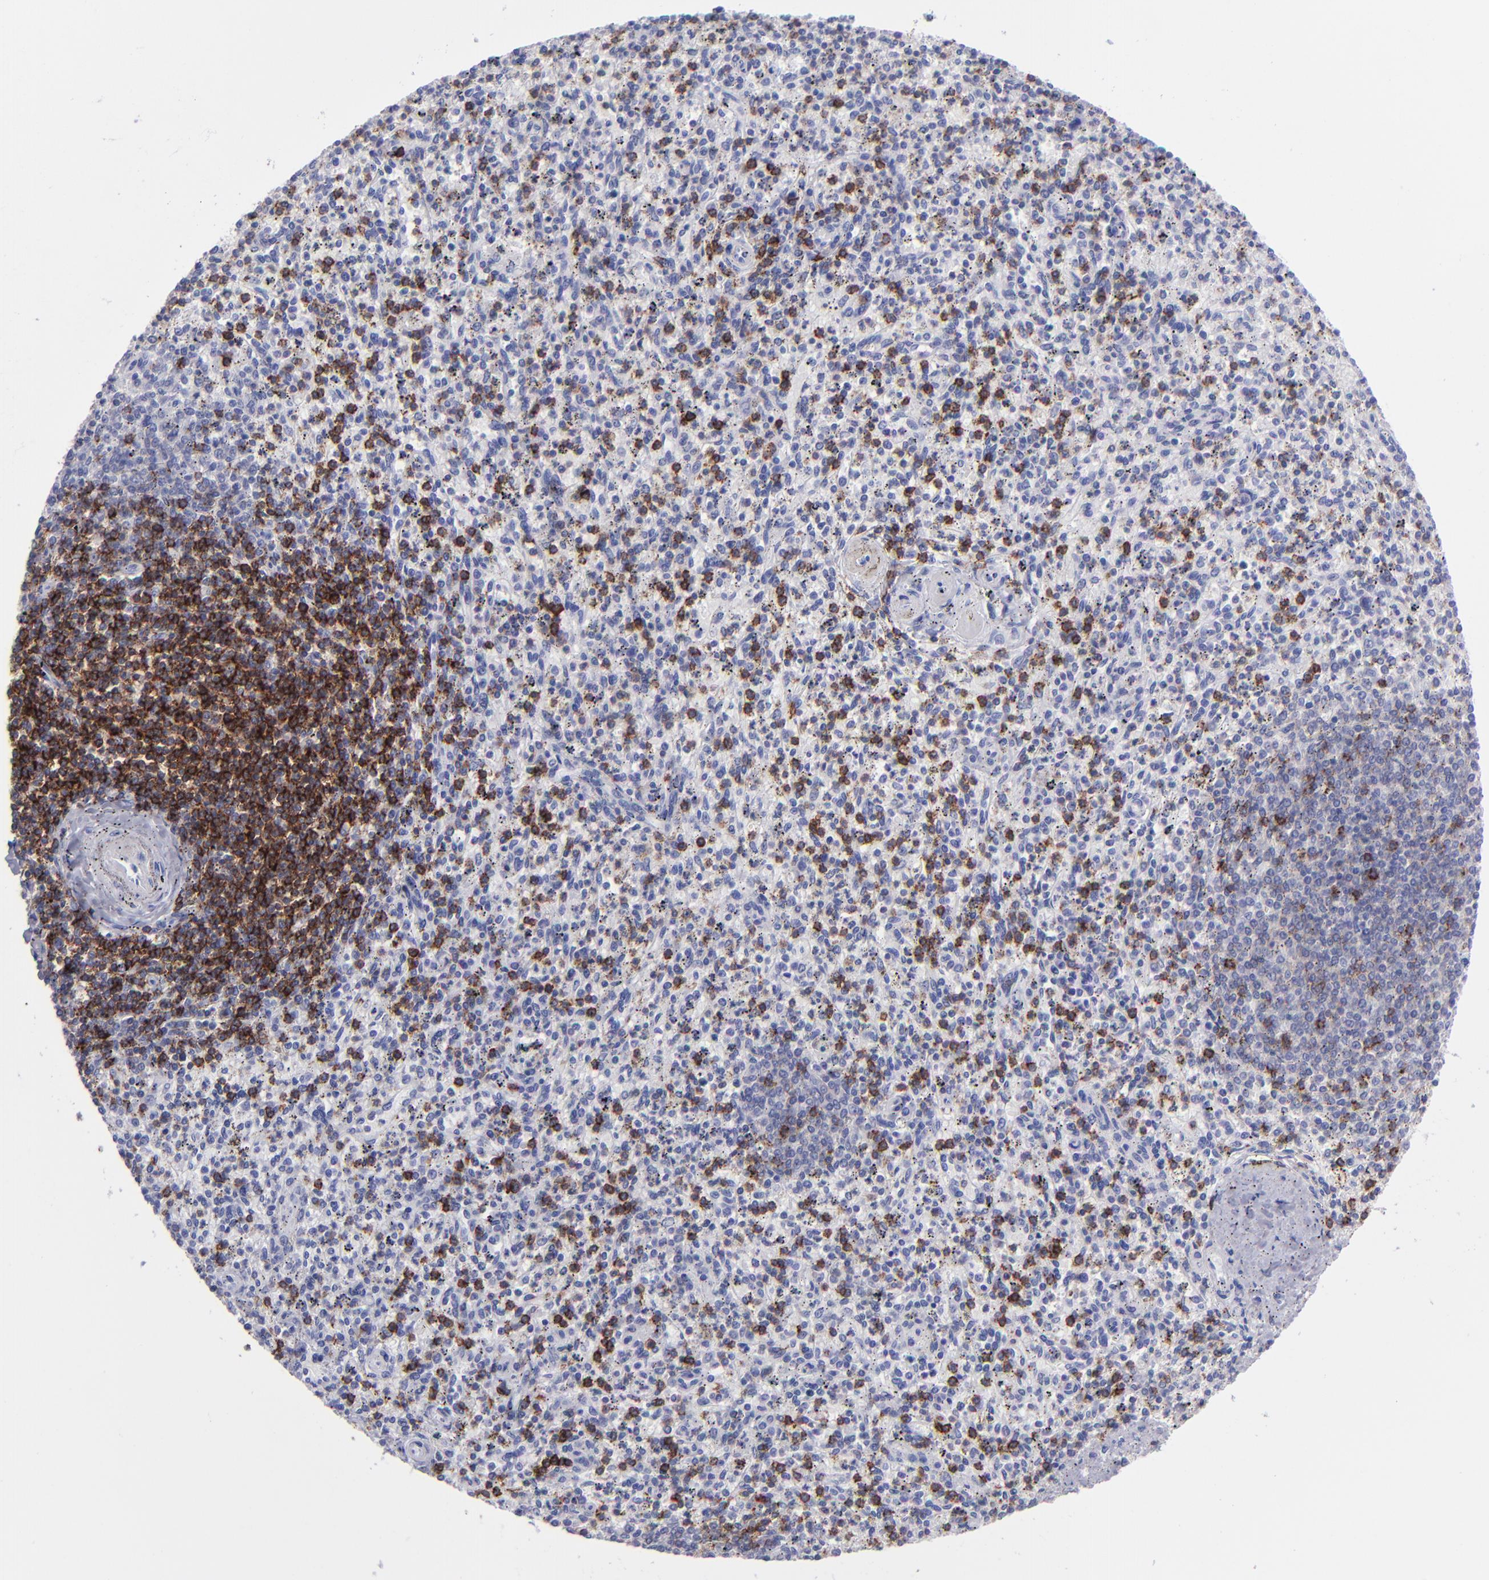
{"staining": {"intensity": "strong", "quantity": "<25%", "location": "cytoplasmic/membranous"}, "tissue": "spleen", "cell_type": "Cells in red pulp", "image_type": "normal", "snomed": [{"axis": "morphology", "description": "Normal tissue, NOS"}, {"axis": "topography", "description": "Spleen"}], "caption": "This is a photomicrograph of immunohistochemistry (IHC) staining of unremarkable spleen, which shows strong staining in the cytoplasmic/membranous of cells in red pulp.", "gene": "CD6", "patient": {"sex": "male", "age": 72}}